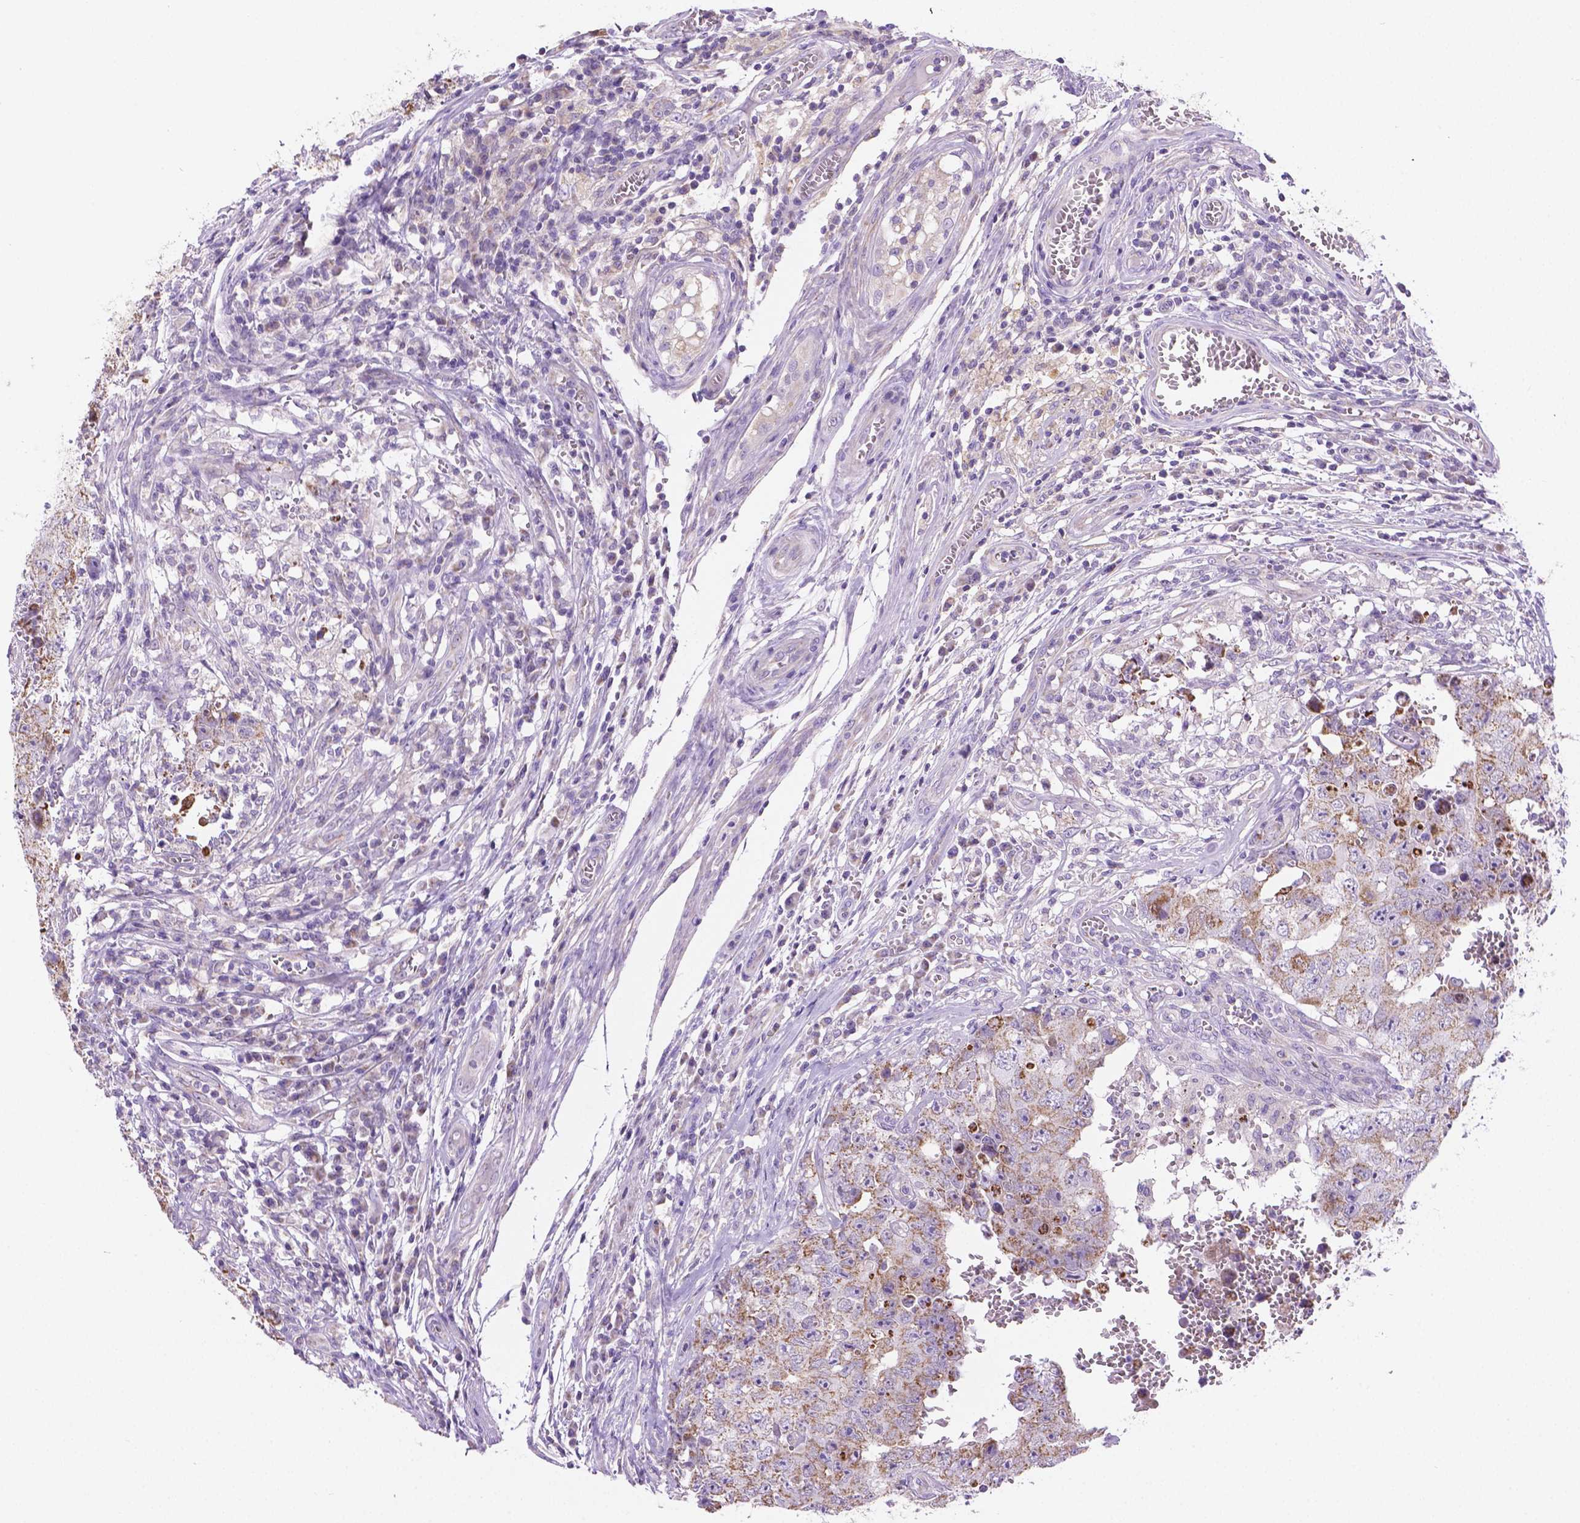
{"staining": {"intensity": "moderate", "quantity": "25%-75%", "location": "cytoplasmic/membranous"}, "tissue": "testis cancer", "cell_type": "Tumor cells", "image_type": "cancer", "snomed": [{"axis": "morphology", "description": "Carcinoma, Embryonal, NOS"}, {"axis": "topography", "description": "Testis"}], "caption": "Immunohistochemical staining of human testis cancer shows medium levels of moderate cytoplasmic/membranous protein expression in approximately 25%-75% of tumor cells.", "gene": "CSPG5", "patient": {"sex": "male", "age": 36}}